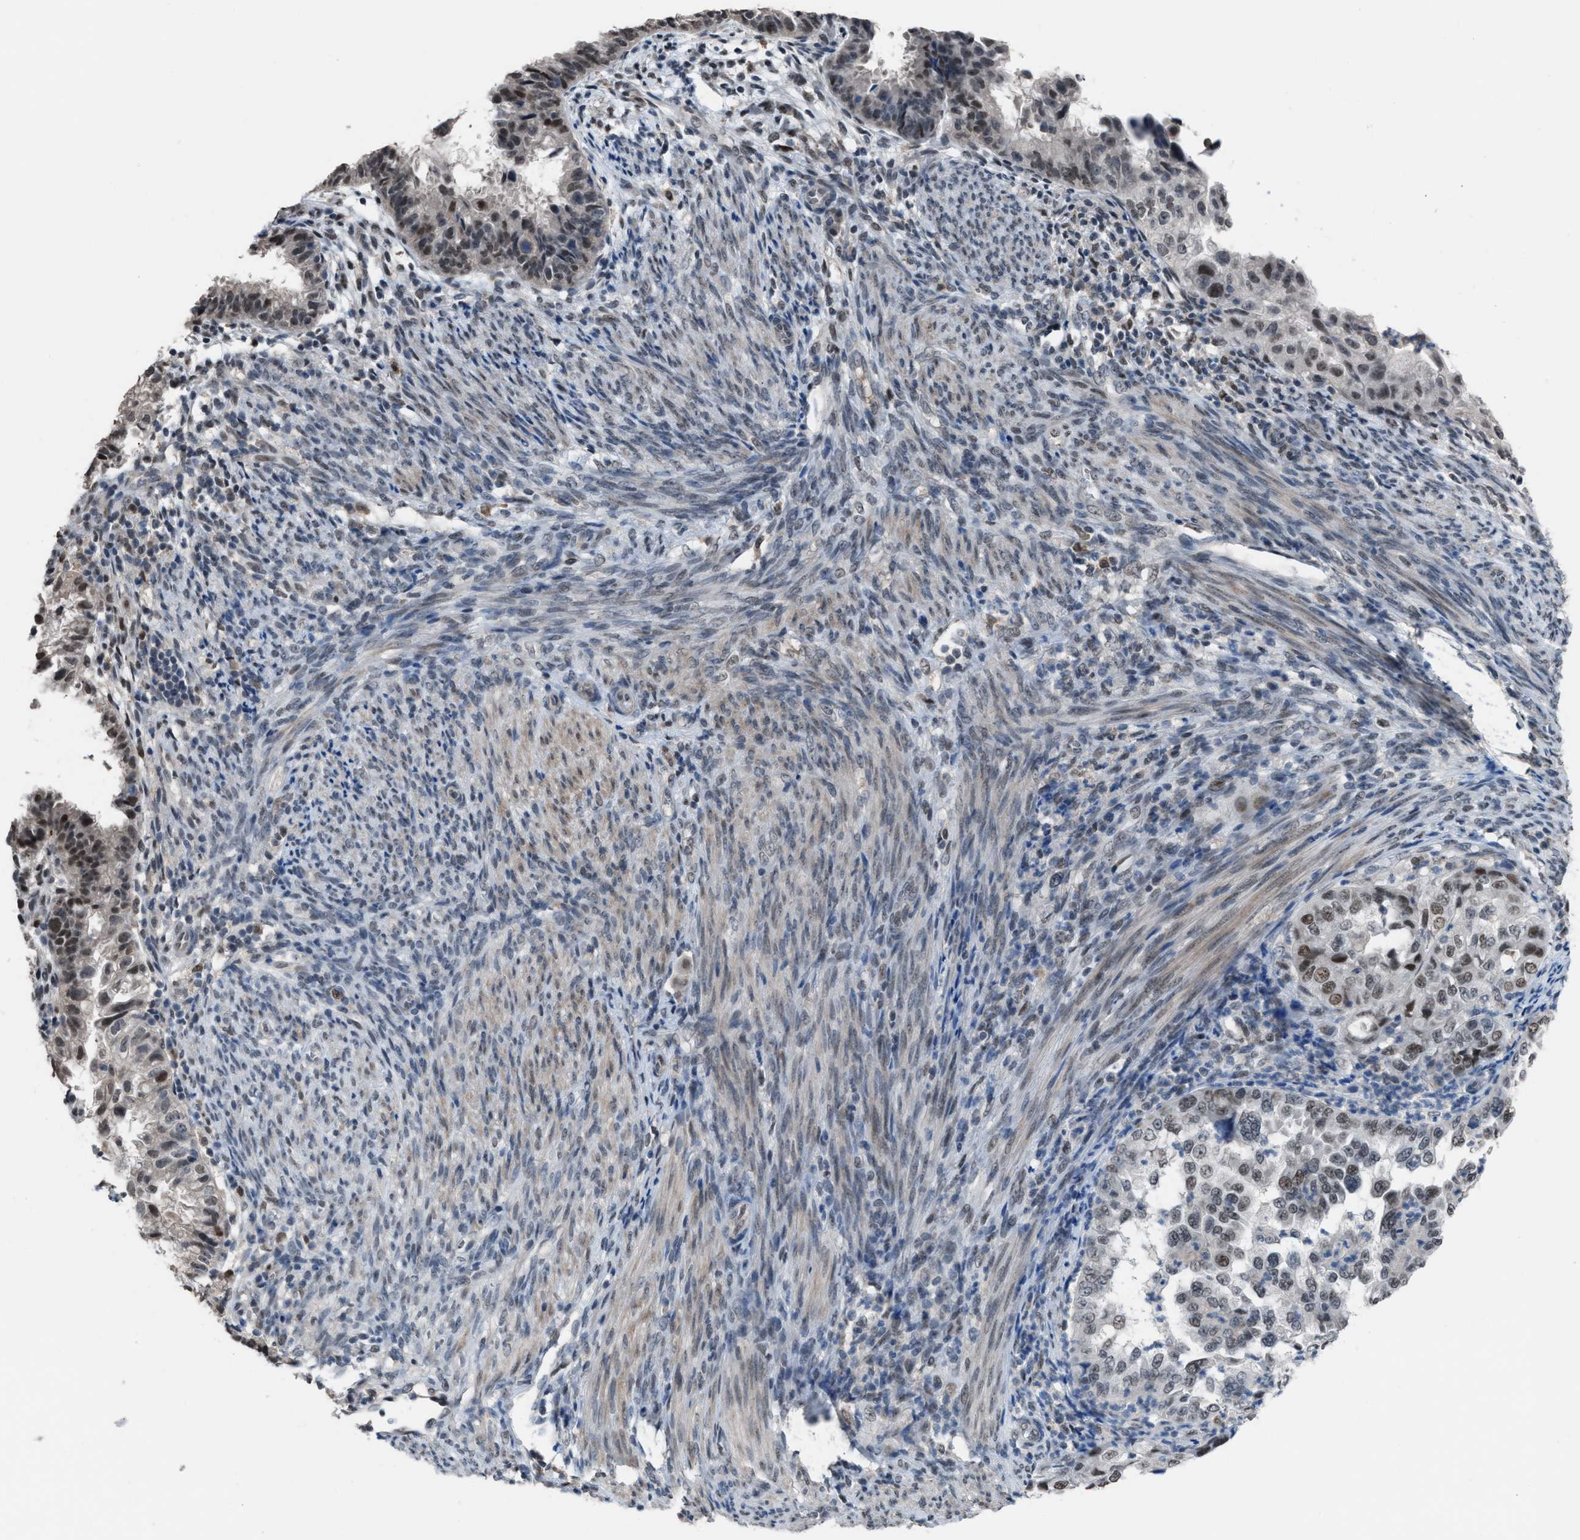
{"staining": {"intensity": "moderate", "quantity": "25%-75%", "location": "nuclear"}, "tissue": "endometrial cancer", "cell_type": "Tumor cells", "image_type": "cancer", "snomed": [{"axis": "morphology", "description": "Adenocarcinoma, NOS"}, {"axis": "topography", "description": "Endometrium"}], "caption": "This histopathology image exhibits IHC staining of adenocarcinoma (endometrial), with medium moderate nuclear positivity in about 25%-75% of tumor cells.", "gene": "ZNF276", "patient": {"sex": "female", "age": 85}}